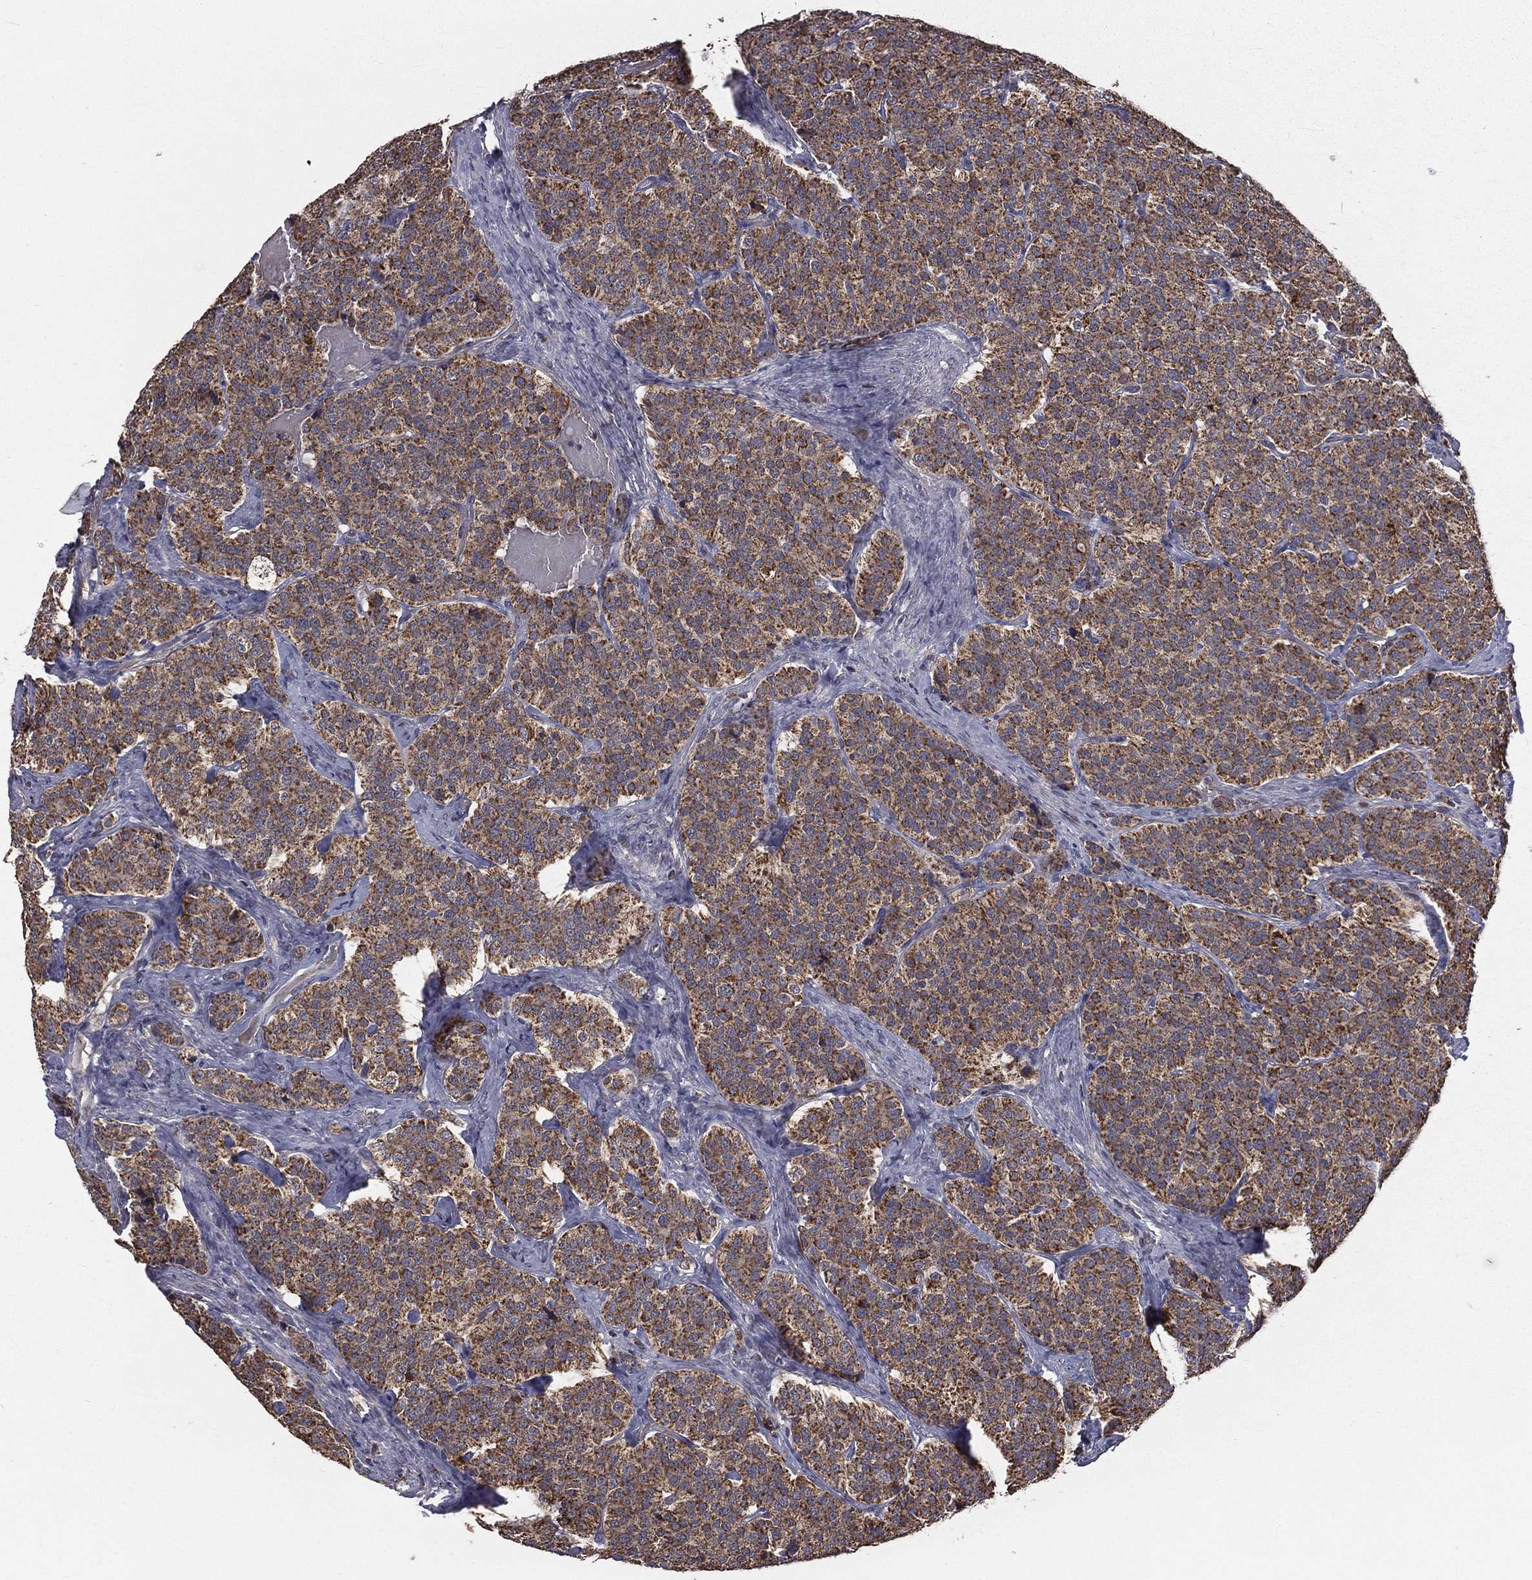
{"staining": {"intensity": "moderate", "quantity": ">75%", "location": "cytoplasmic/membranous"}, "tissue": "carcinoid", "cell_type": "Tumor cells", "image_type": "cancer", "snomed": [{"axis": "morphology", "description": "Carcinoid, malignant, NOS"}, {"axis": "topography", "description": "Small intestine"}], "caption": "IHC image of carcinoid stained for a protein (brown), which displays medium levels of moderate cytoplasmic/membranous positivity in approximately >75% of tumor cells.", "gene": "MRPL46", "patient": {"sex": "female", "age": 58}}